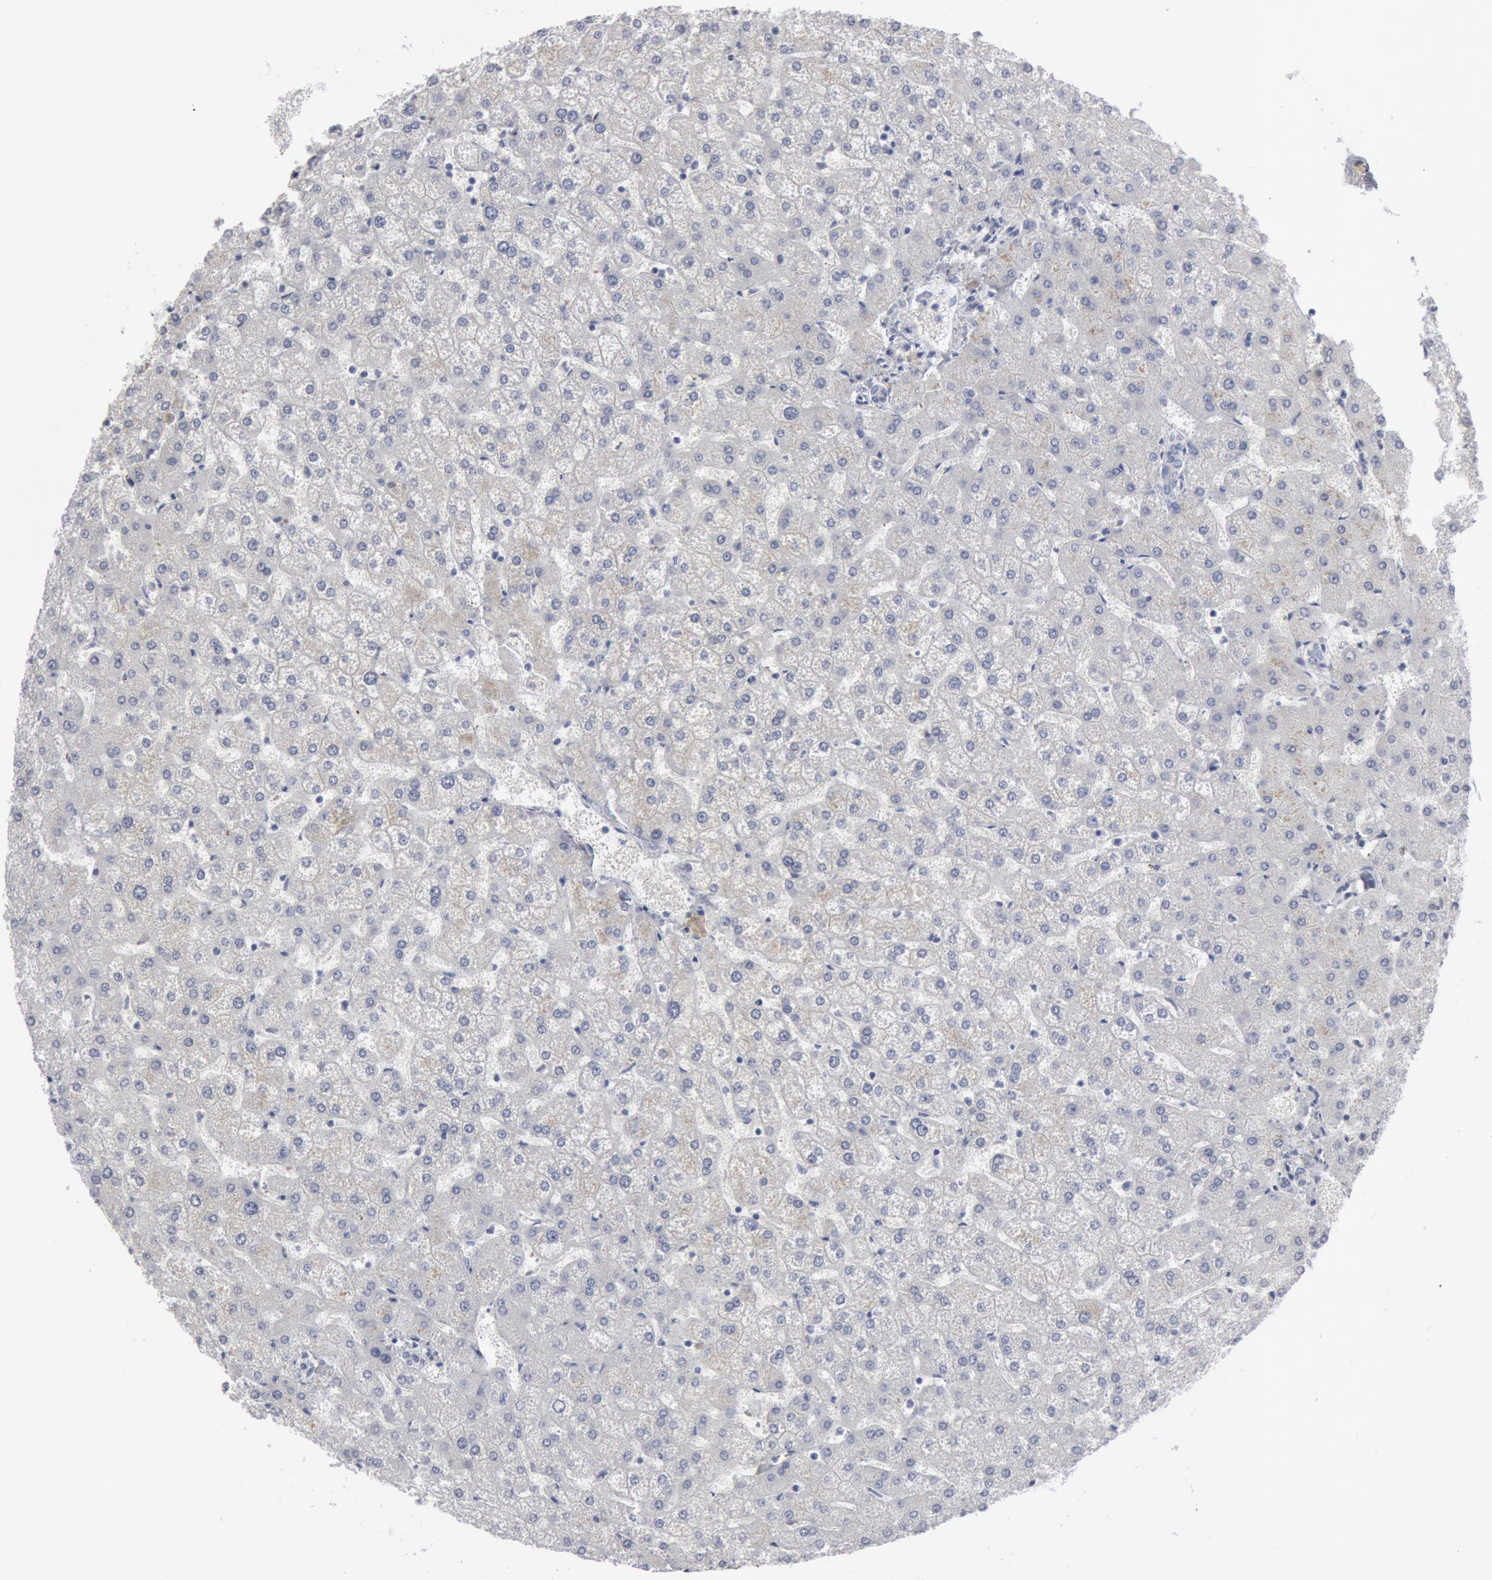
{"staining": {"intensity": "negative", "quantity": "none", "location": "none"}, "tissue": "liver", "cell_type": "Hepatocytes", "image_type": "normal", "snomed": [{"axis": "morphology", "description": "Normal tissue, NOS"}, {"axis": "topography", "description": "Liver"}], "caption": "DAB (3,3'-diaminobenzidine) immunohistochemical staining of benign human liver shows no significant staining in hepatocytes.", "gene": "DMC1", "patient": {"sex": "female", "age": 32}}